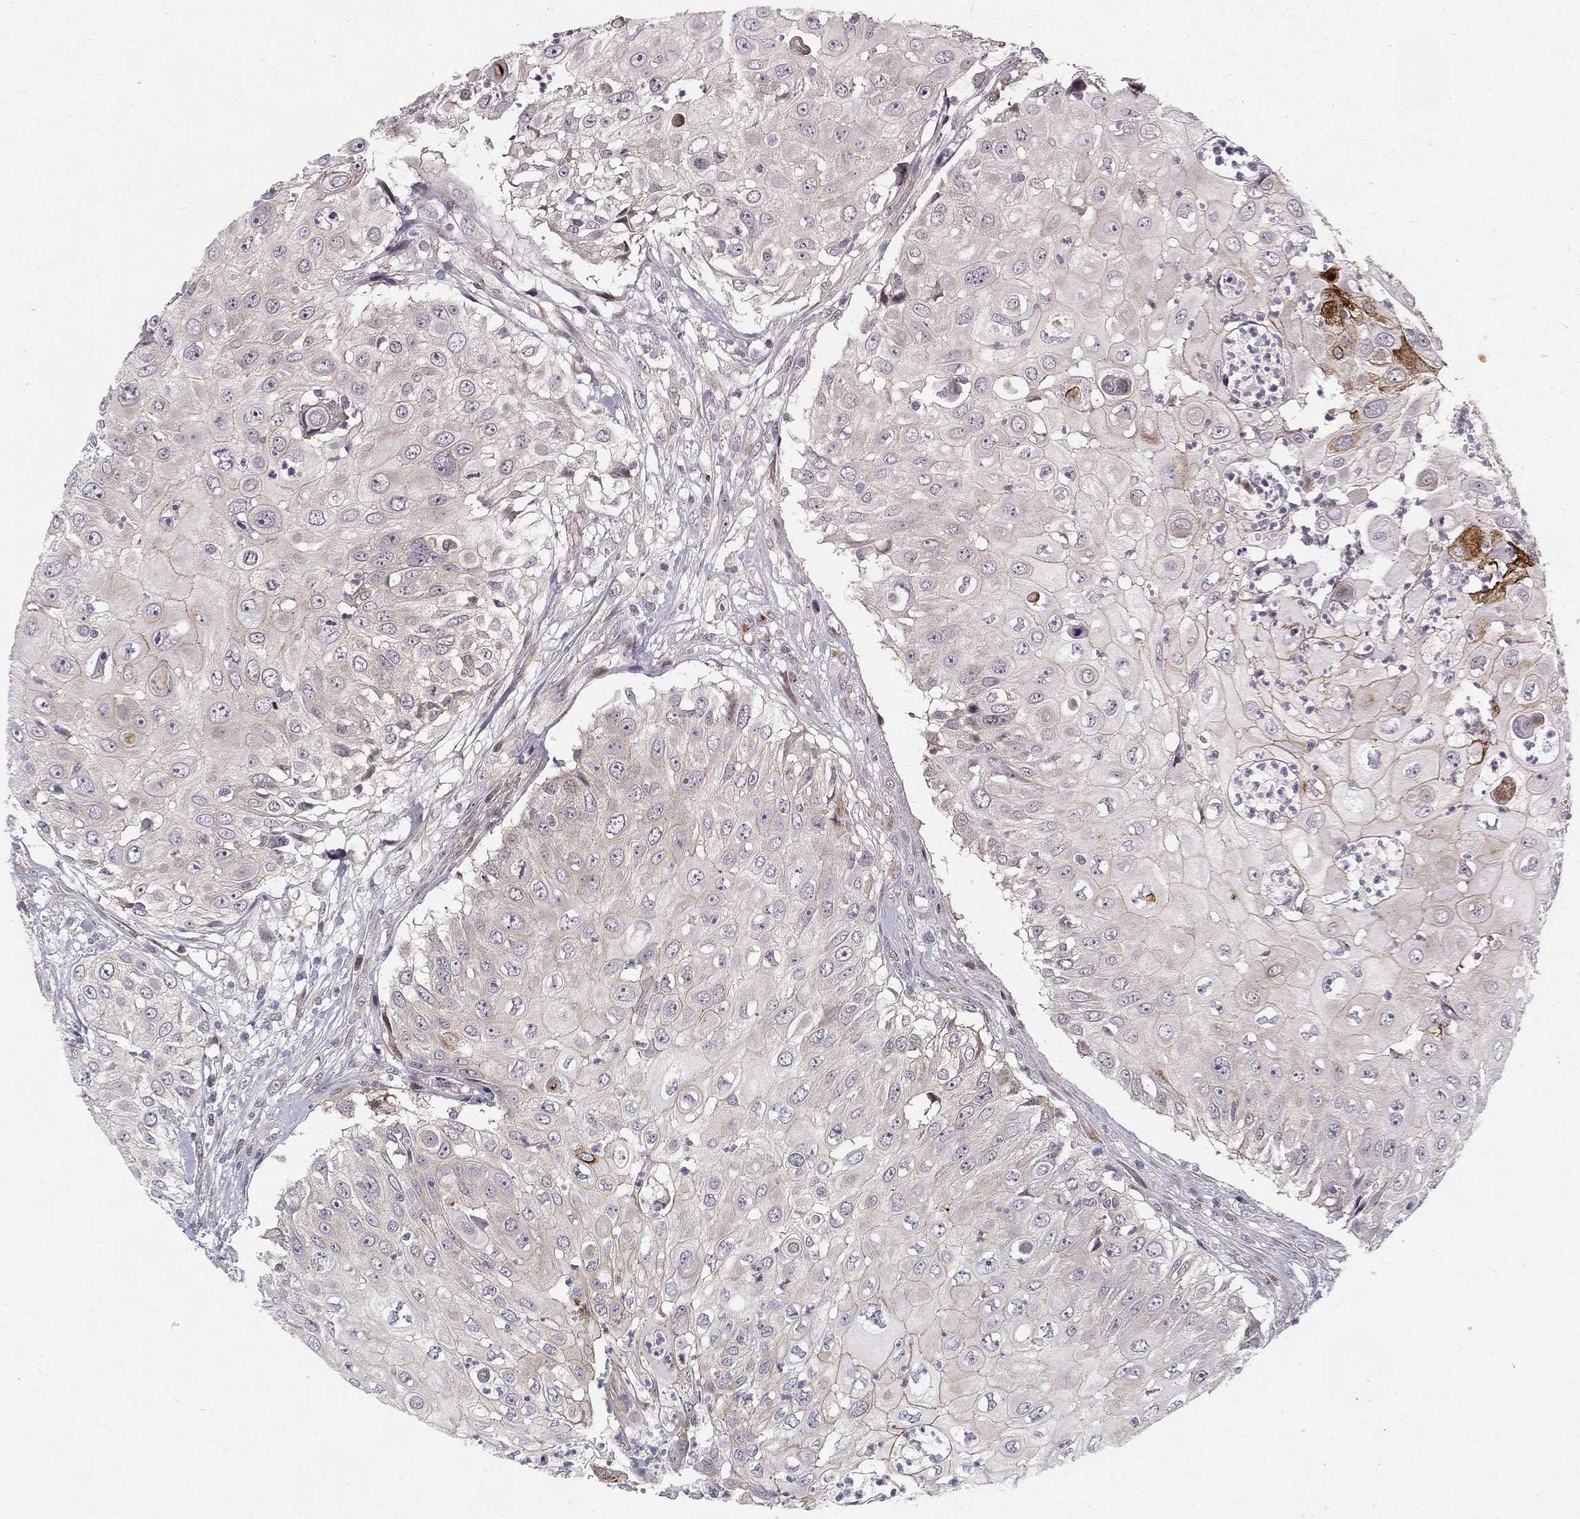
{"staining": {"intensity": "moderate", "quantity": "<25%", "location": "cytoplasmic/membranous"}, "tissue": "urothelial cancer", "cell_type": "Tumor cells", "image_type": "cancer", "snomed": [{"axis": "morphology", "description": "Urothelial carcinoma, High grade"}, {"axis": "topography", "description": "Urinary bladder"}], "caption": "Urothelial carcinoma (high-grade) tissue reveals moderate cytoplasmic/membranous expression in approximately <25% of tumor cells, visualized by immunohistochemistry. Immunohistochemistry (ihc) stains the protein of interest in brown and the nuclei are stained blue.", "gene": "WDR19", "patient": {"sex": "female", "age": 79}}